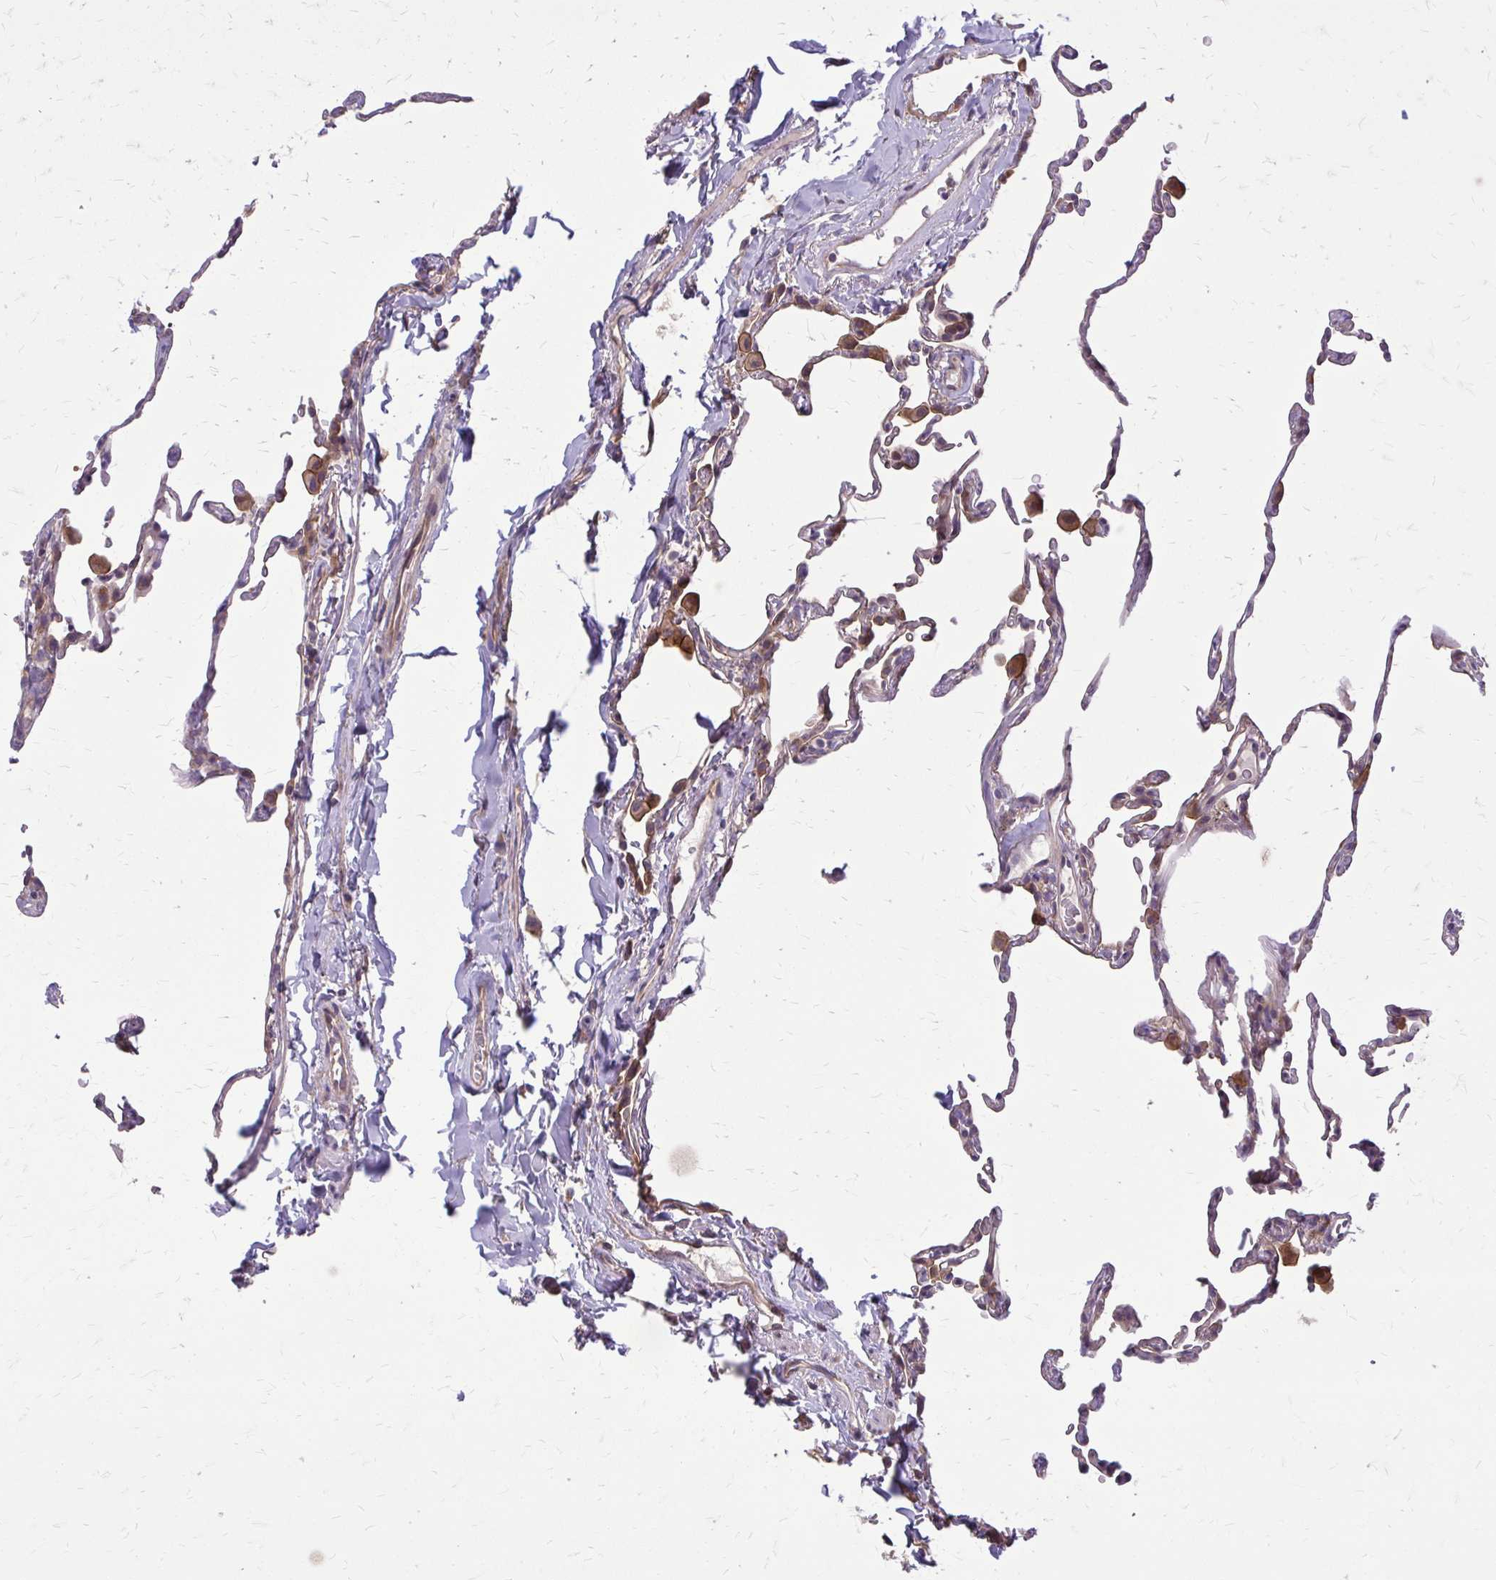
{"staining": {"intensity": "negative", "quantity": "none", "location": "none"}, "tissue": "lung", "cell_type": "Alveolar cells", "image_type": "normal", "snomed": [{"axis": "morphology", "description": "Normal tissue, NOS"}, {"axis": "topography", "description": "Lung"}], "caption": "Protein analysis of benign lung demonstrates no significant staining in alveolar cells. (DAB IHC, high magnification).", "gene": "OXNAD1", "patient": {"sex": "female", "age": 57}}